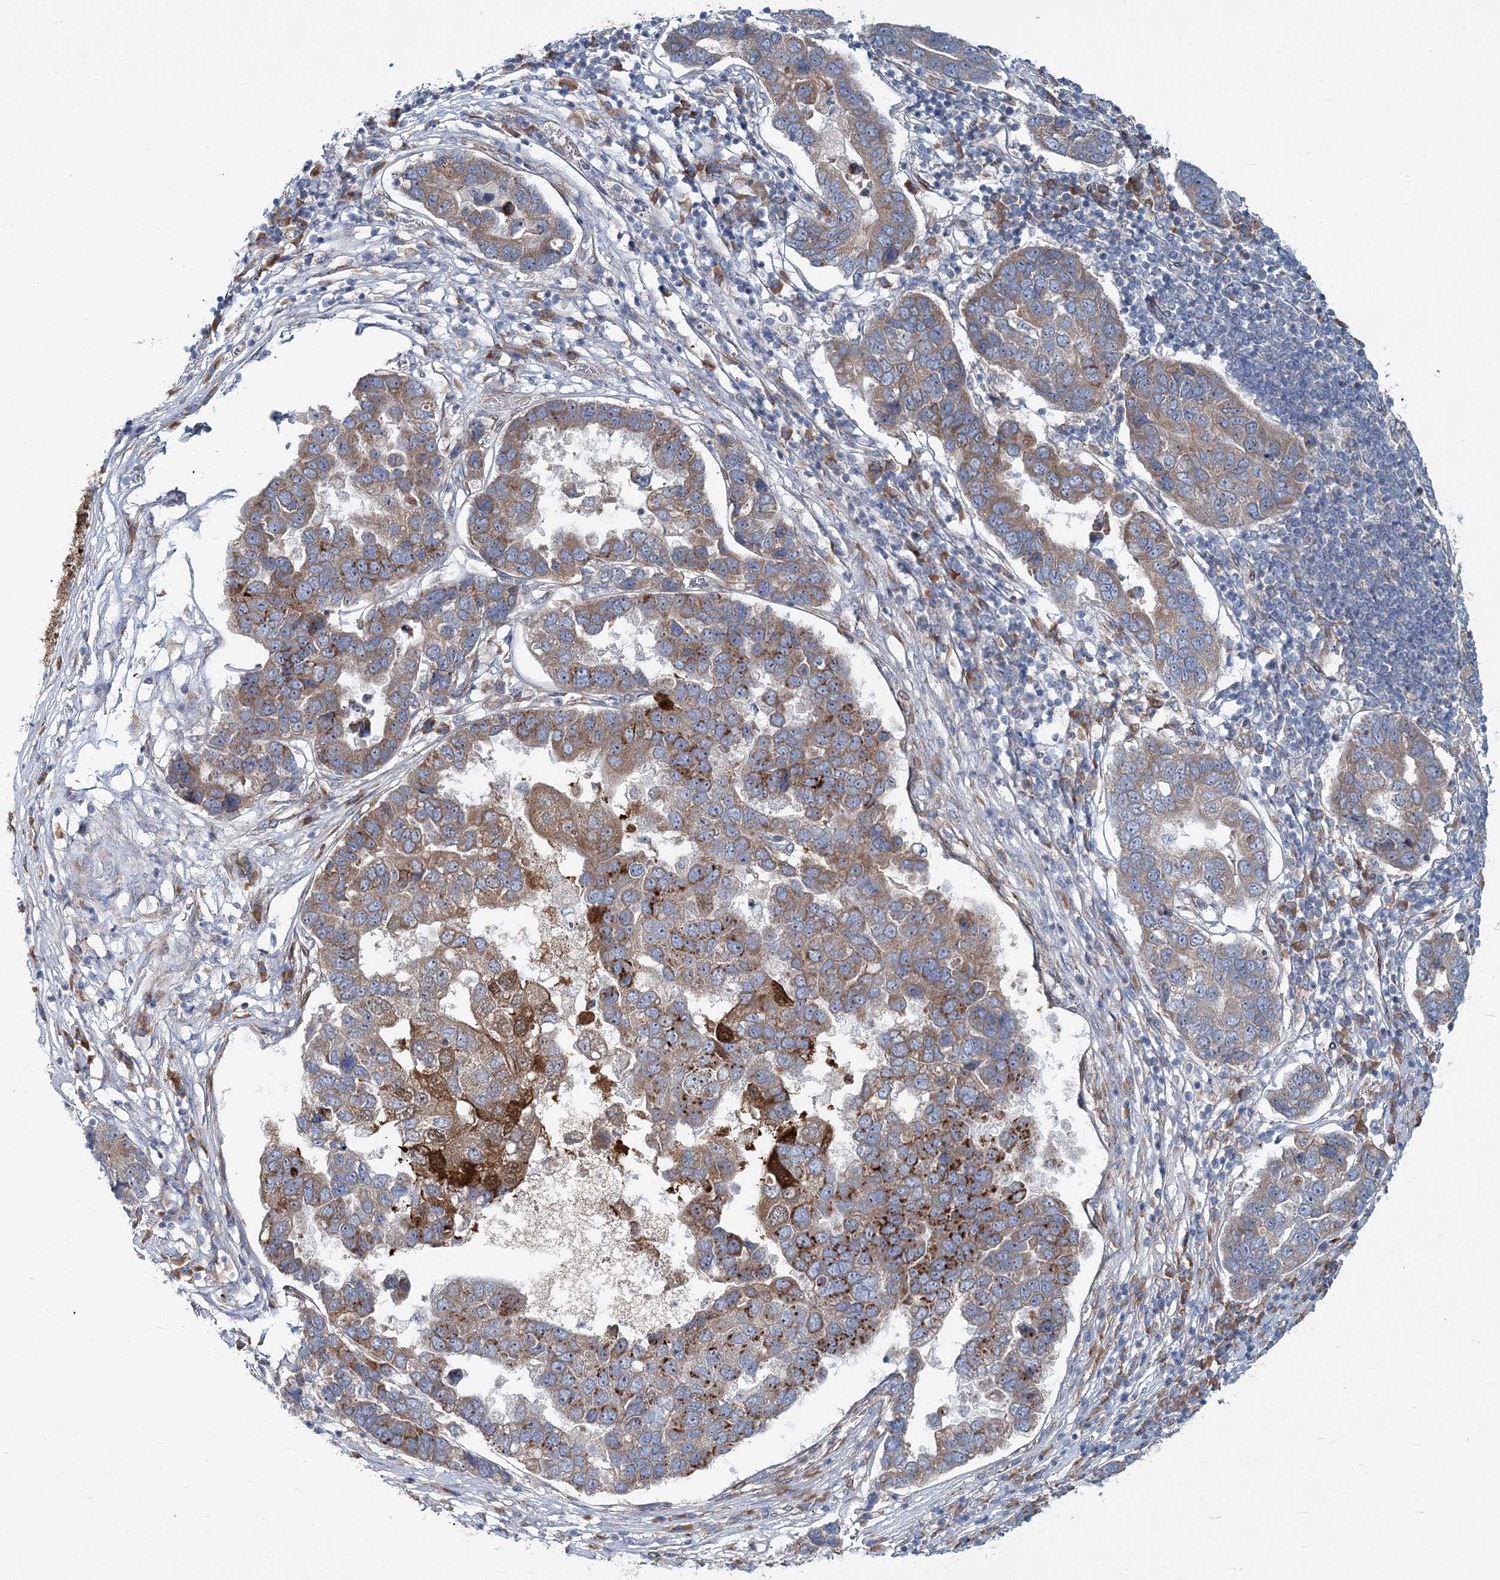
{"staining": {"intensity": "strong", "quantity": "25%-75%", "location": "cytoplasmic/membranous"}, "tissue": "pancreatic cancer", "cell_type": "Tumor cells", "image_type": "cancer", "snomed": [{"axis": "morphology", "description": "Adenocarcinoma, NOS"}, {"axis": "topography", "description": "Pancreas"}], "caption": "A high-resolution image shows IHC staining of pancreatic adenocarcinoma, which shows strong cytoplasmic/membranous positivity in approximately 25%-75% of tumor cells.", "gene": "NBAS", "patient": {"sex": "female", "age": 61}}